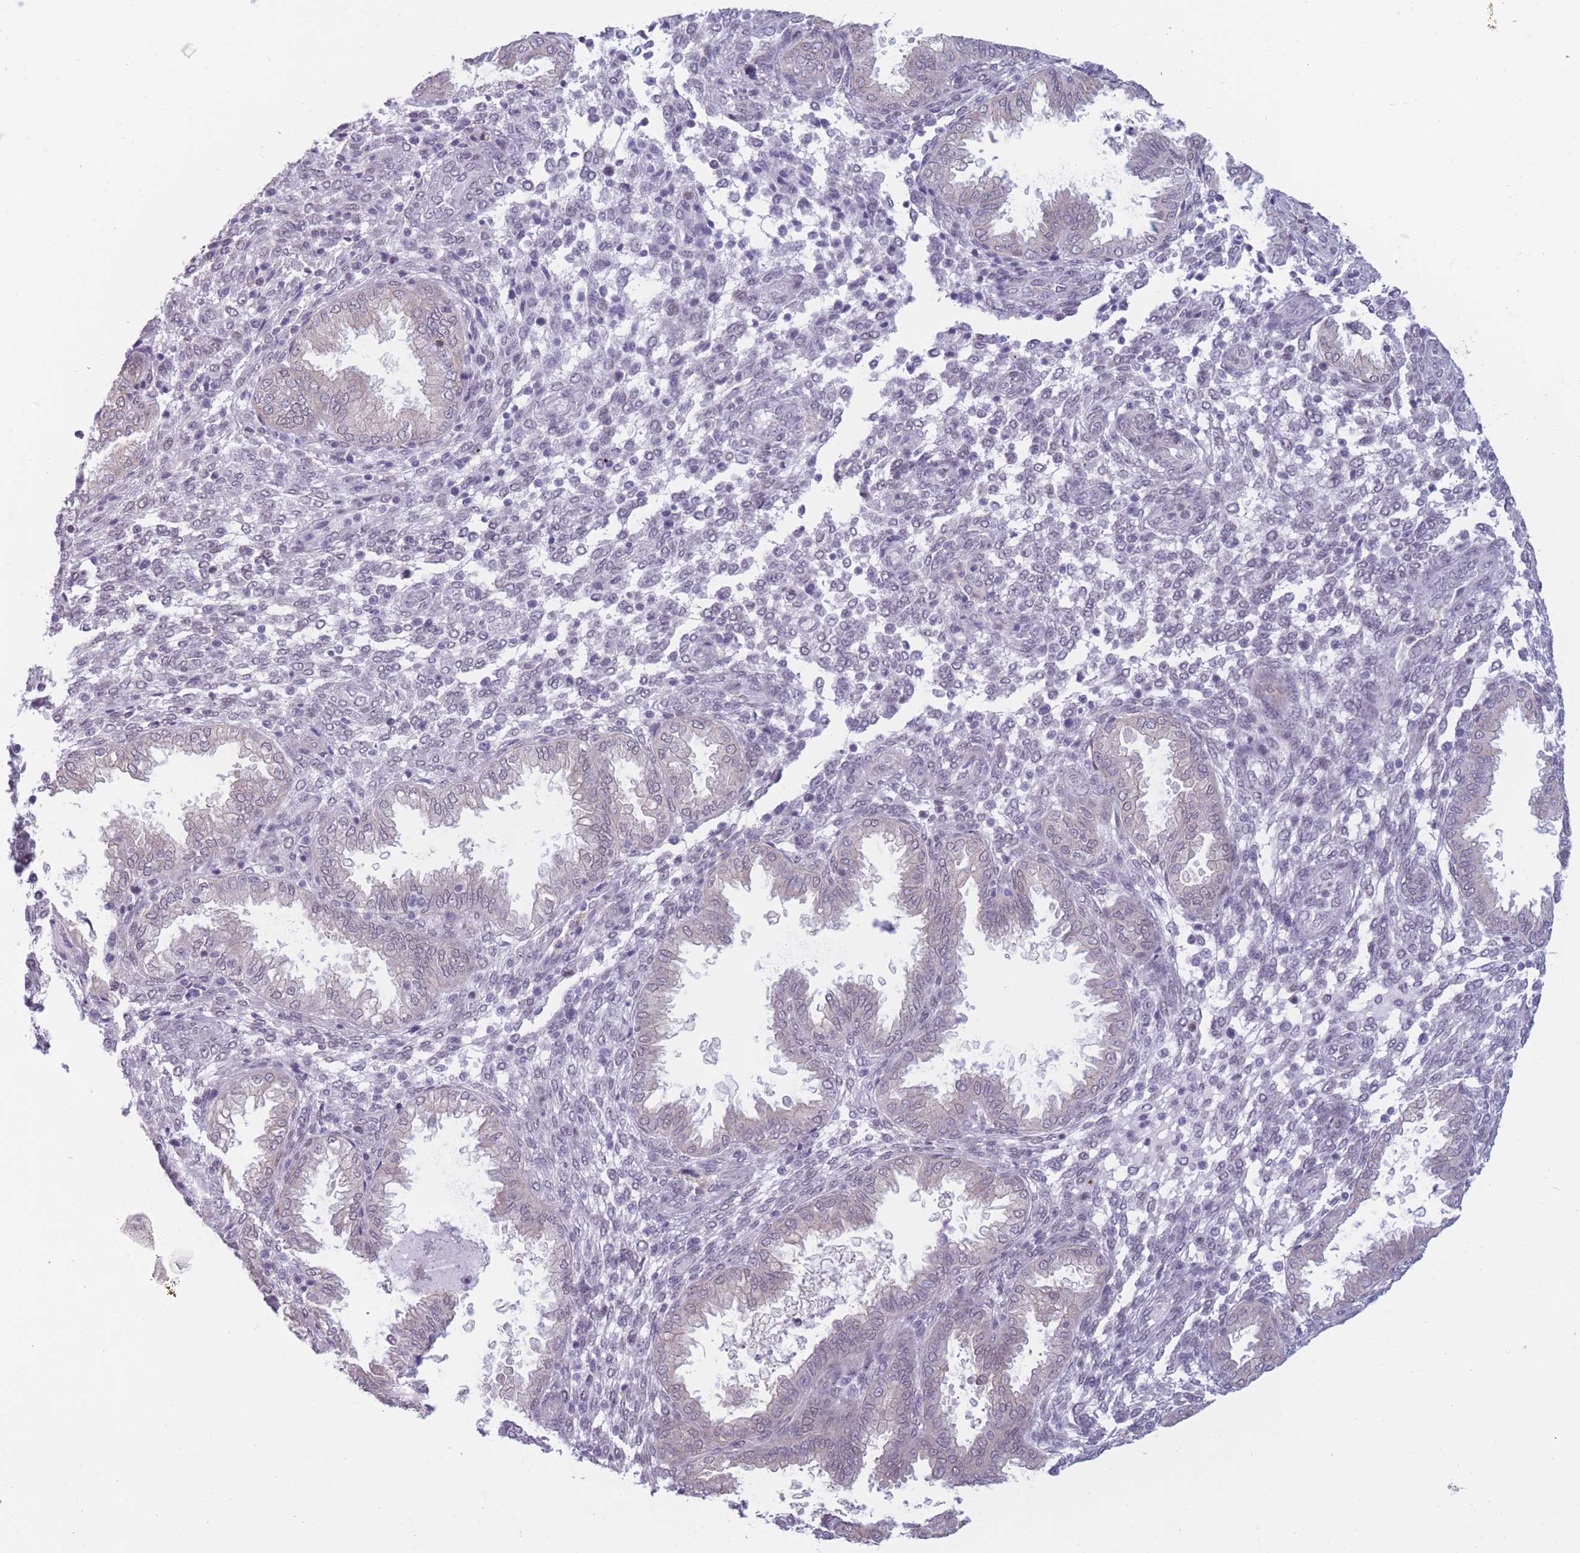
{"staining": {"intensity": "negative", "quantity": "none", "location": "none"}, "tissue": "endometrium", "cell_type": "Cells in endometrial stroma", "image_type": "normal", "snomed": [{"axis": "morphology", "description": "Normal tissue, NOS"}, {"axis": "topography", "description": "Endometrium"}], "caption": "Protein analysis of normal endometrium displays no significant positivity in cells in endometrial stroma. (Stains: DAB (3,3'-diaminobenzidine) immunohistochemistry with hematoxylin counter stain, Microscopy: brightfield microscopy at high magnification).", "gene": "PODXL", "patient": {"sex": "female", "age": 33}}